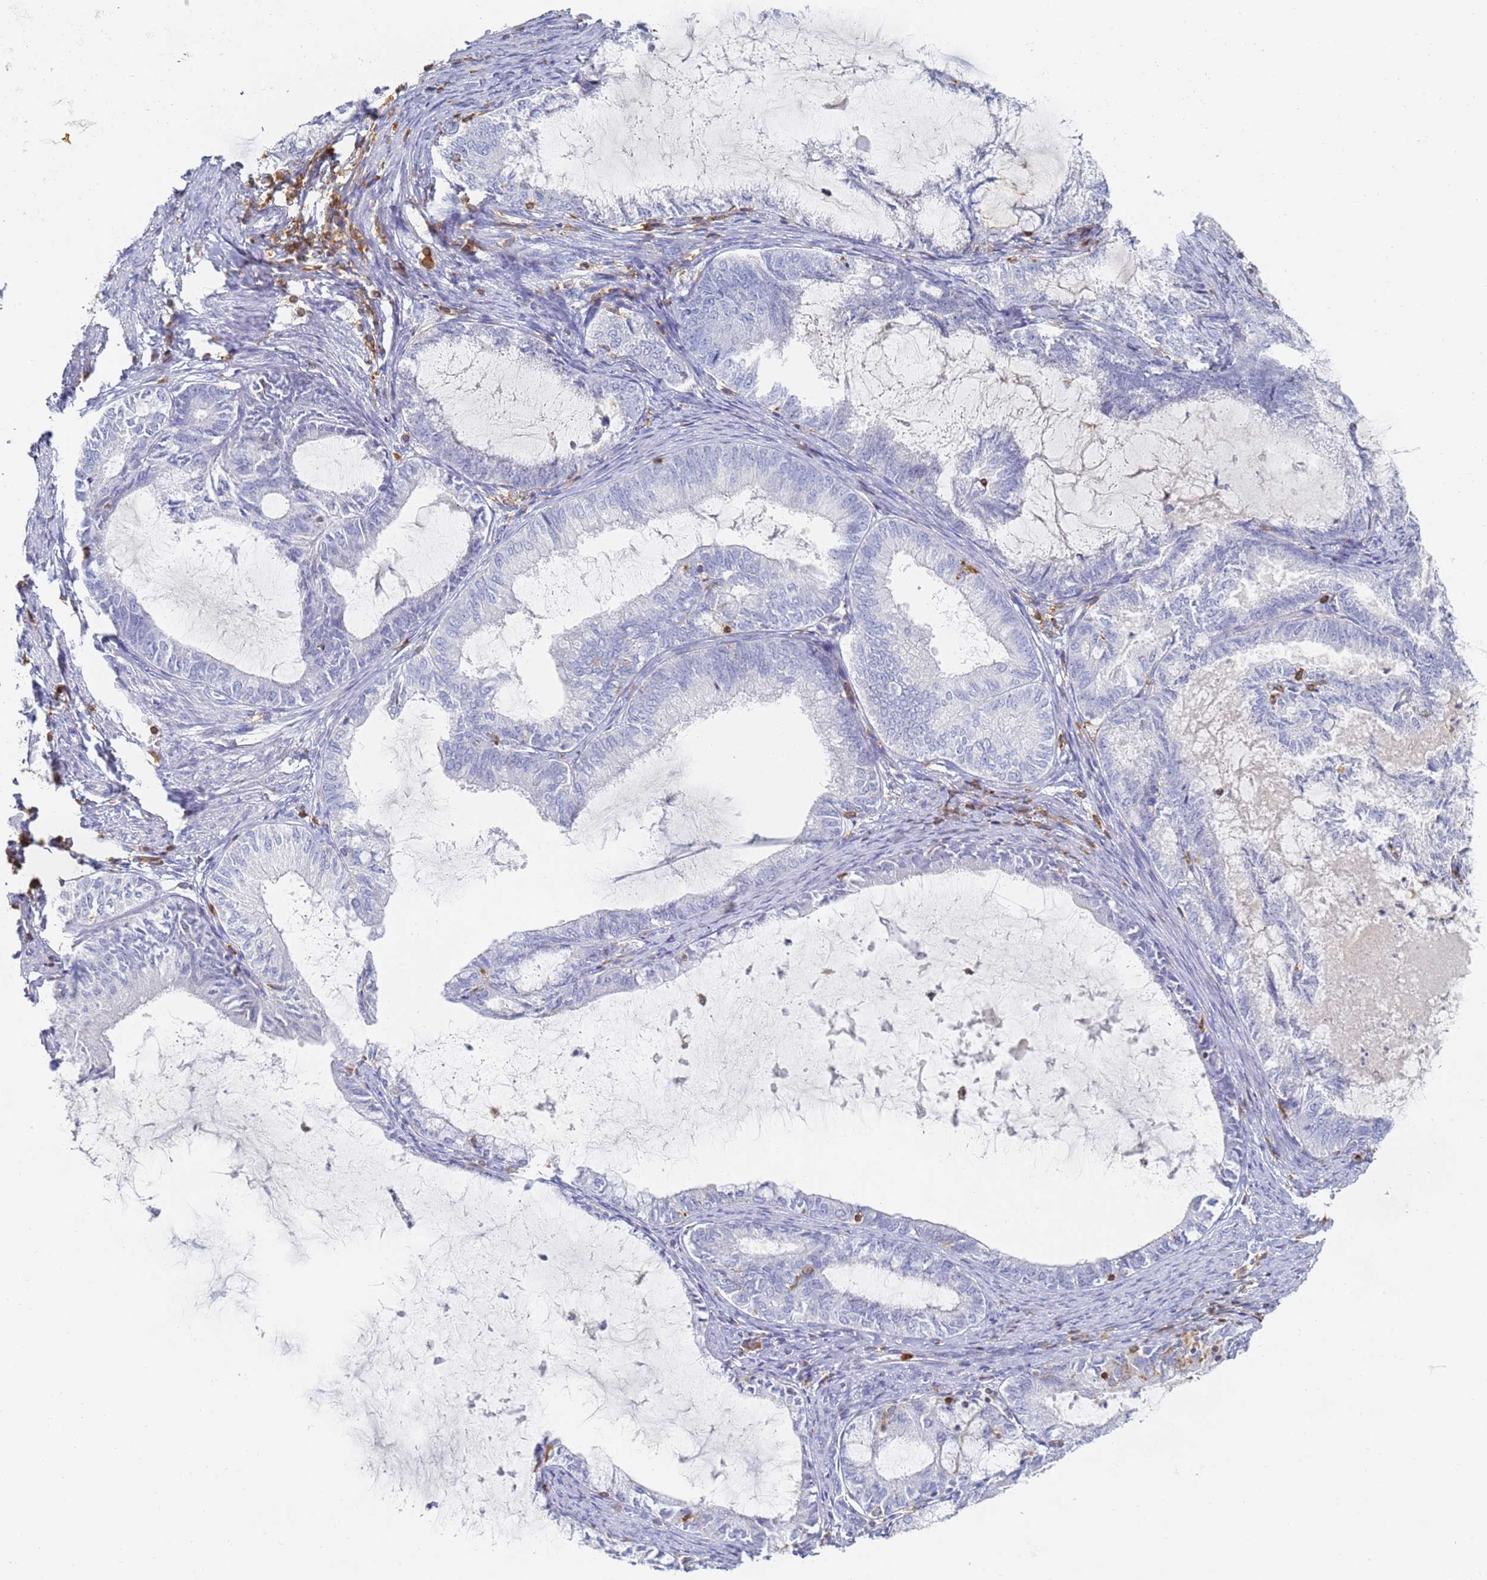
{"staining": {"intensity": "negative", "quantity": "none", "location": "none"}, "tissue": "endometrial cancer", "cell_type": "Tumor cells", "image_type": "cancer", "snomed": [{"axis": "morphology", "description": "Adenocarcinoma, NOS"}, {"axis": "topography", "description": "Endometrium"}], "caption": "IHC image of human endometrial cancer (adenocarcinoma) stained for a protein (brown), which shows no positivity in tumor cells.", "gene": "BIN2", "patient": {"sex": "female", "age": 86}}